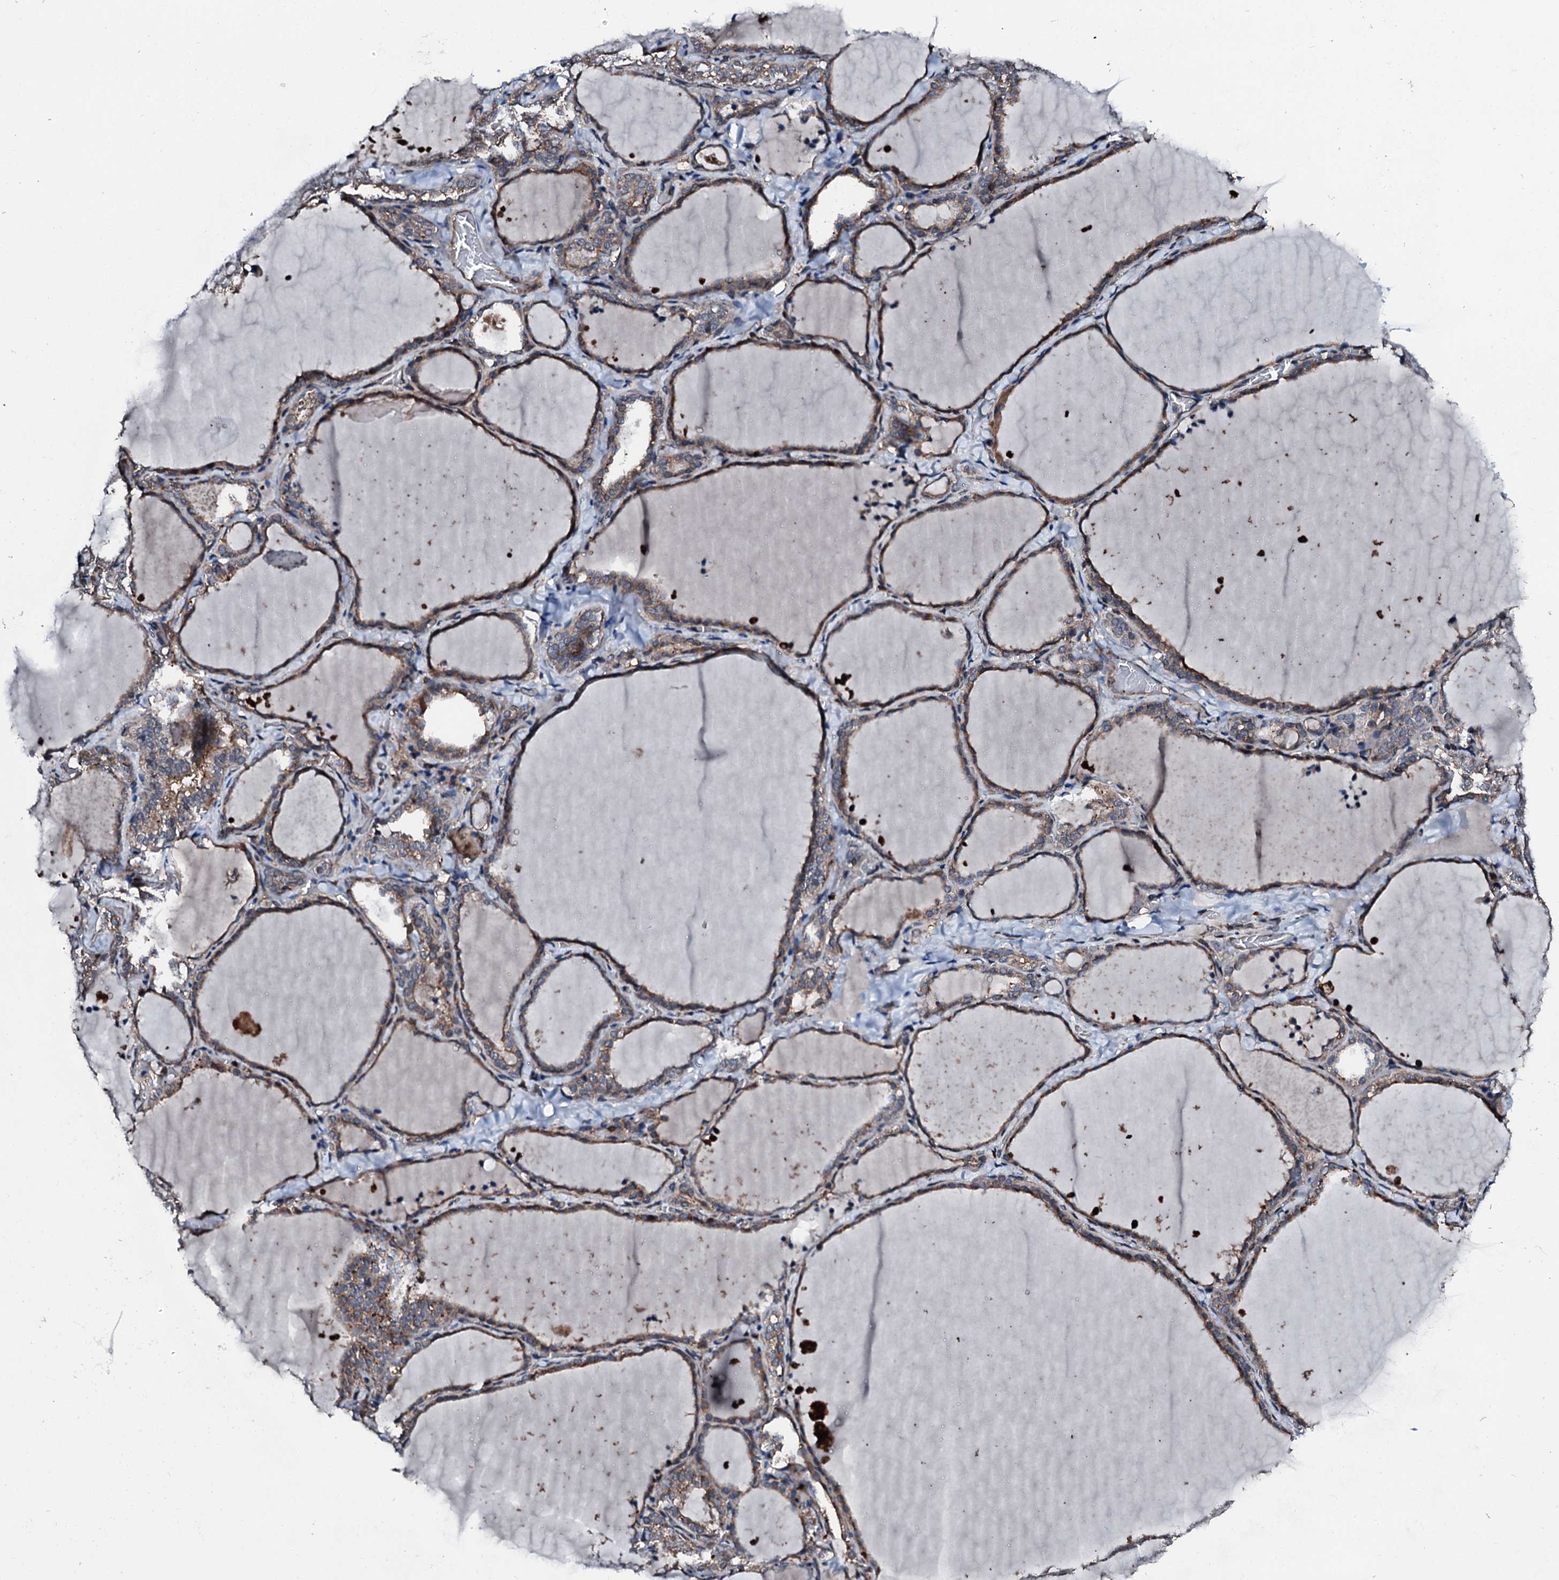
{"staining": {"intensity": "moderate", "quantity": ">75%", "location": "cytoplasmic/membranous"}, "tissue": "thyroid gland", "cell_type": "Glandular cells", "image_type": "normal", "snomed": [{"axis": "morphology", "description": "Normal tissue, NOS"}, {"axis": "topography", "description": "Thyroid gland"}], "caption": "Immunohistochemistry (IHC) staining of benign thyroid gland, which exhibits medium levels of moderate cytoplasmic/membranous positivity in approximately >75% of glandular cells indicating moderate cytoplasmic/membranous protein positivity. The staining was performed using DAB (3,3'-diaminobenzidine) (brown) for protein detection and nuclei were counterstained in hematoxylin (blue).", "gene": "FGD4", "patient": {"sex": "female", "age": 22}}